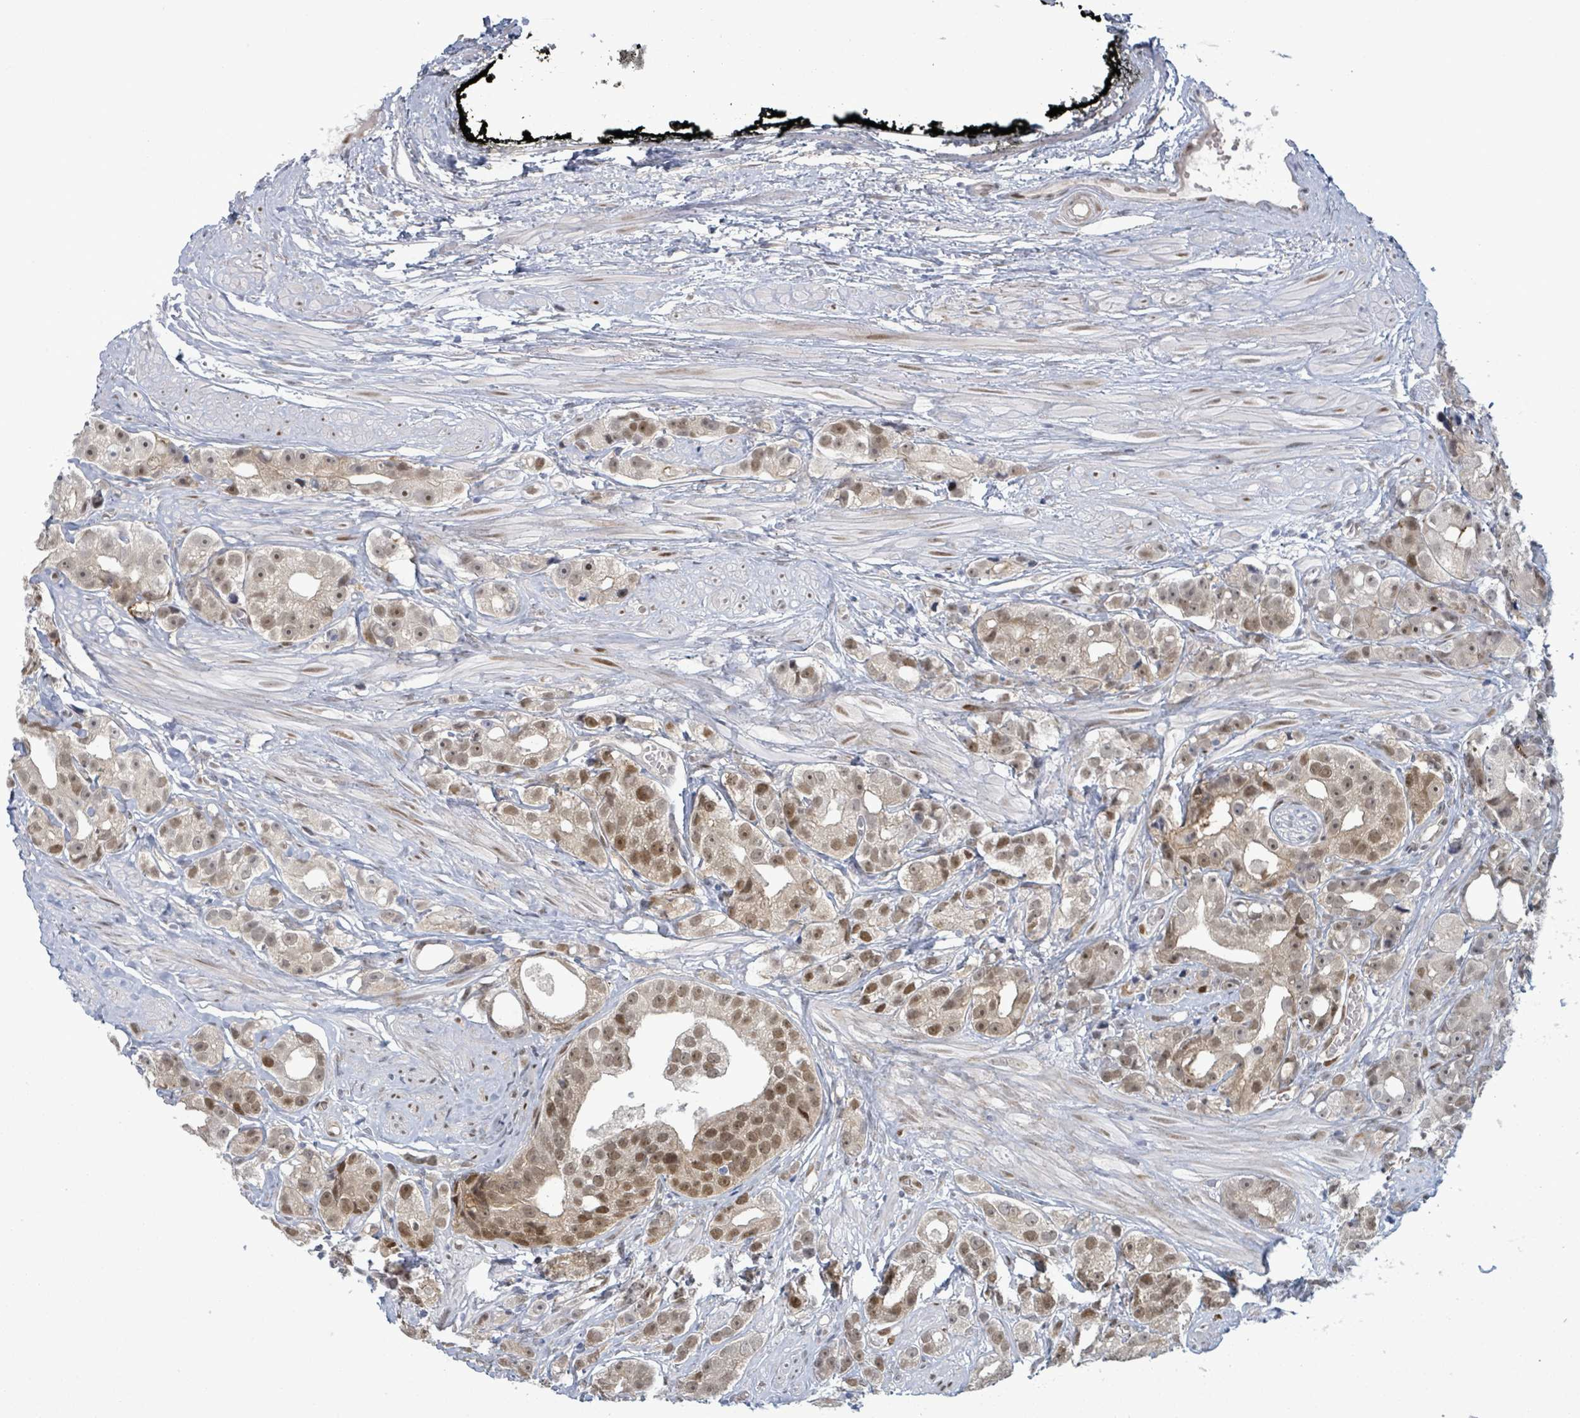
{"staining": {"intensity": "moderate", "quantity": ">75%", "location": "cytoplasmic/membranous,nuclear"}, "tissue": "prostate cancer", "cell_type": "Tumor cells", "image_type": "cancer", "snomed": [{"axis": "morphology", "description": "Adenocarcinoma, High grade"}, {"axis": "topography", "description": "Prostate"}], "caption": "A micrograph of adenocarcinoma (high-grade) (prostate) stained for a protein reveals moderate cytoplasmic/membranous and nuclear brown staining in tumor cells. (Brightfield microscopy of DAB IHC at high magnification).", "gene": "TUSC1", "patient": {"sex": "male", "age": 71}}